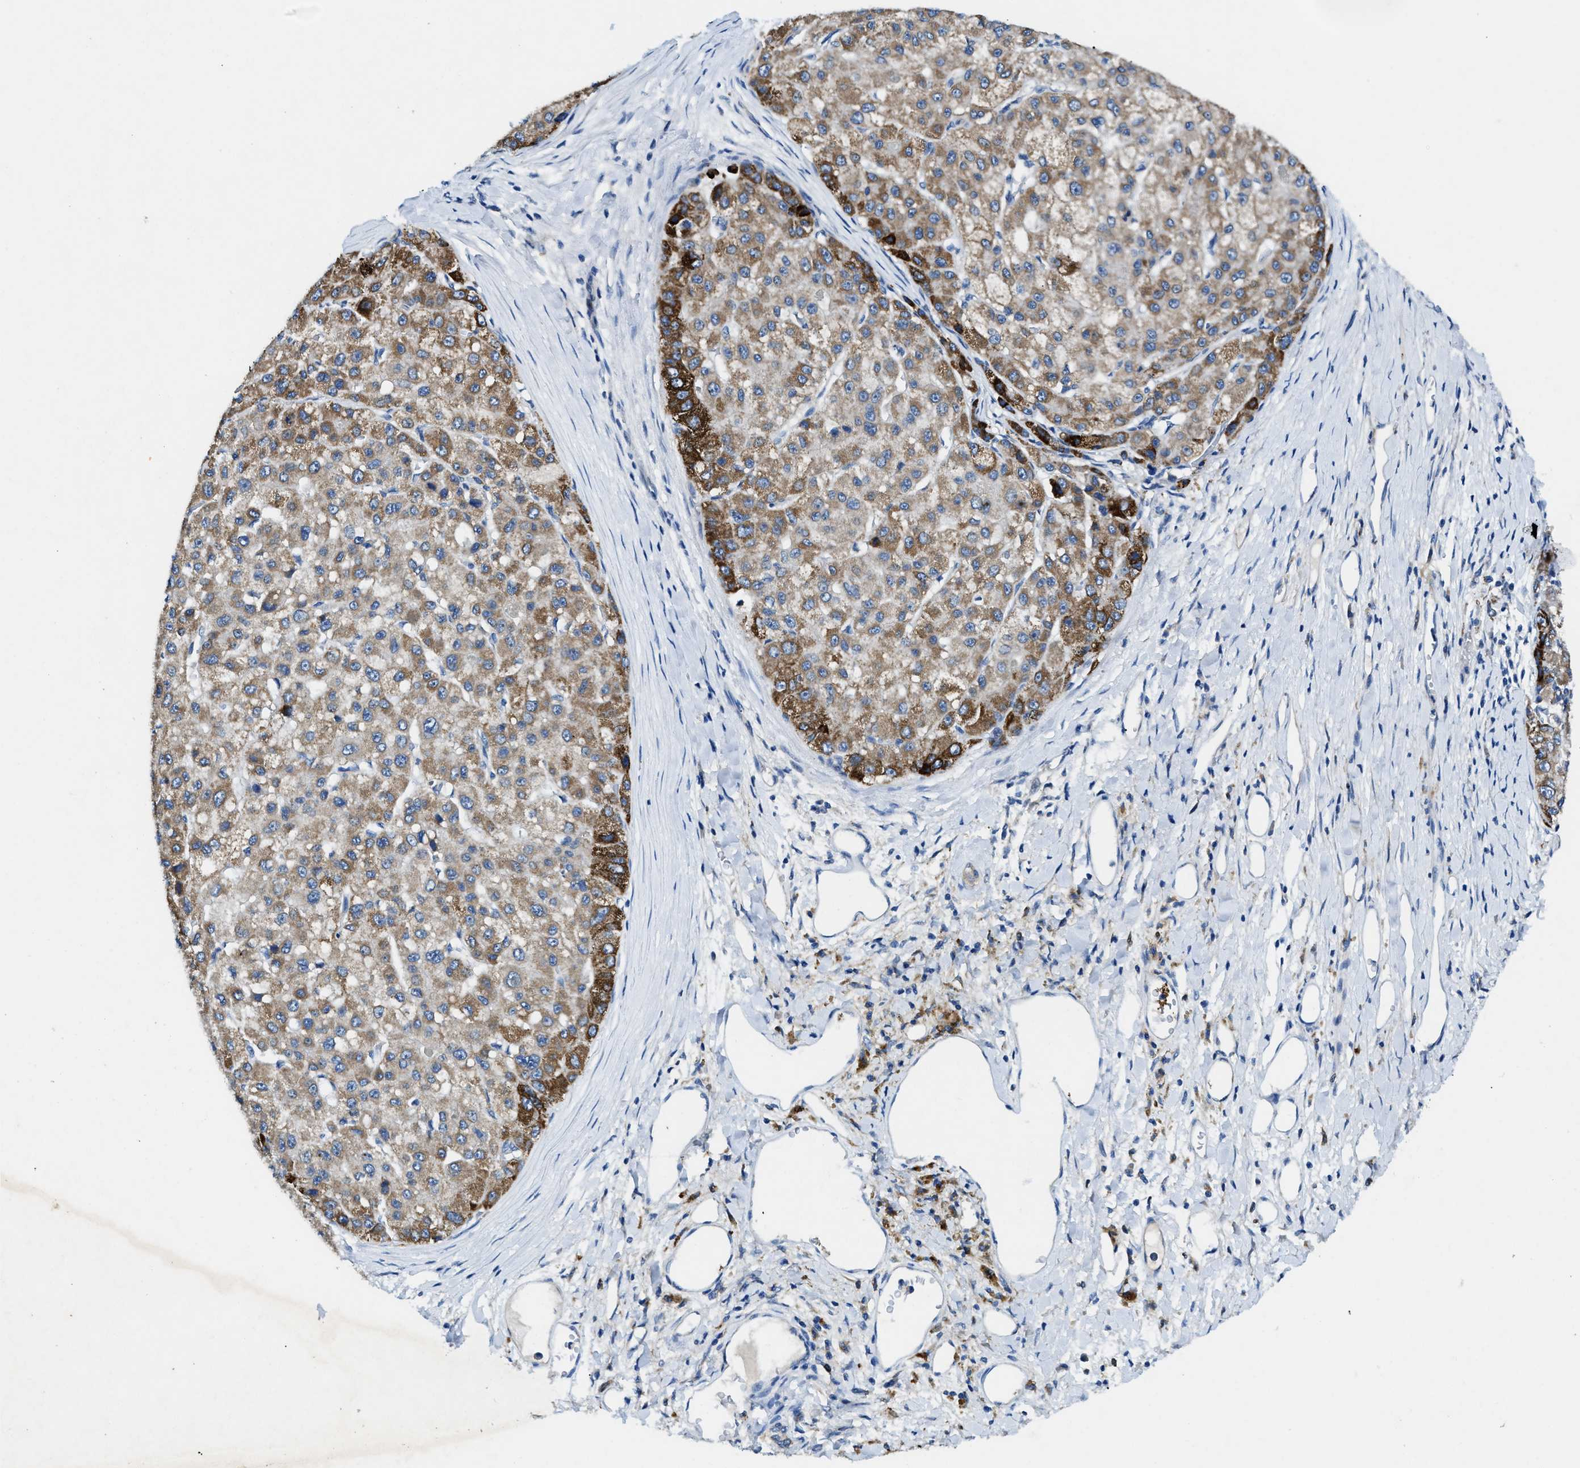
{"staining": {"intensity": "moderate", "quantity": ">75%", "location": "cytoplasmic/membranous"}, "tissue": "liver cancer", "cell_type": "Tumor cells", "image_type": "cancer", "snomed": [{"axis": "morphology", "description": "Carcinoma, Hepatocellular, NOS"}, {"axis": "topography", "description": "Liver"}], "caption": "Immunohistochemistry (IHC) histopathology image of neoplastic tissue: liver cancer stained using IHC reveals medium levels of moderate protein expression localized specifically in the cytoplasmic/membranous of tumor cells, appearing as a cytoplasmic/membranous brown color.", "gene": "CDK15", "patient": {"sex": "male", "age": 80}}